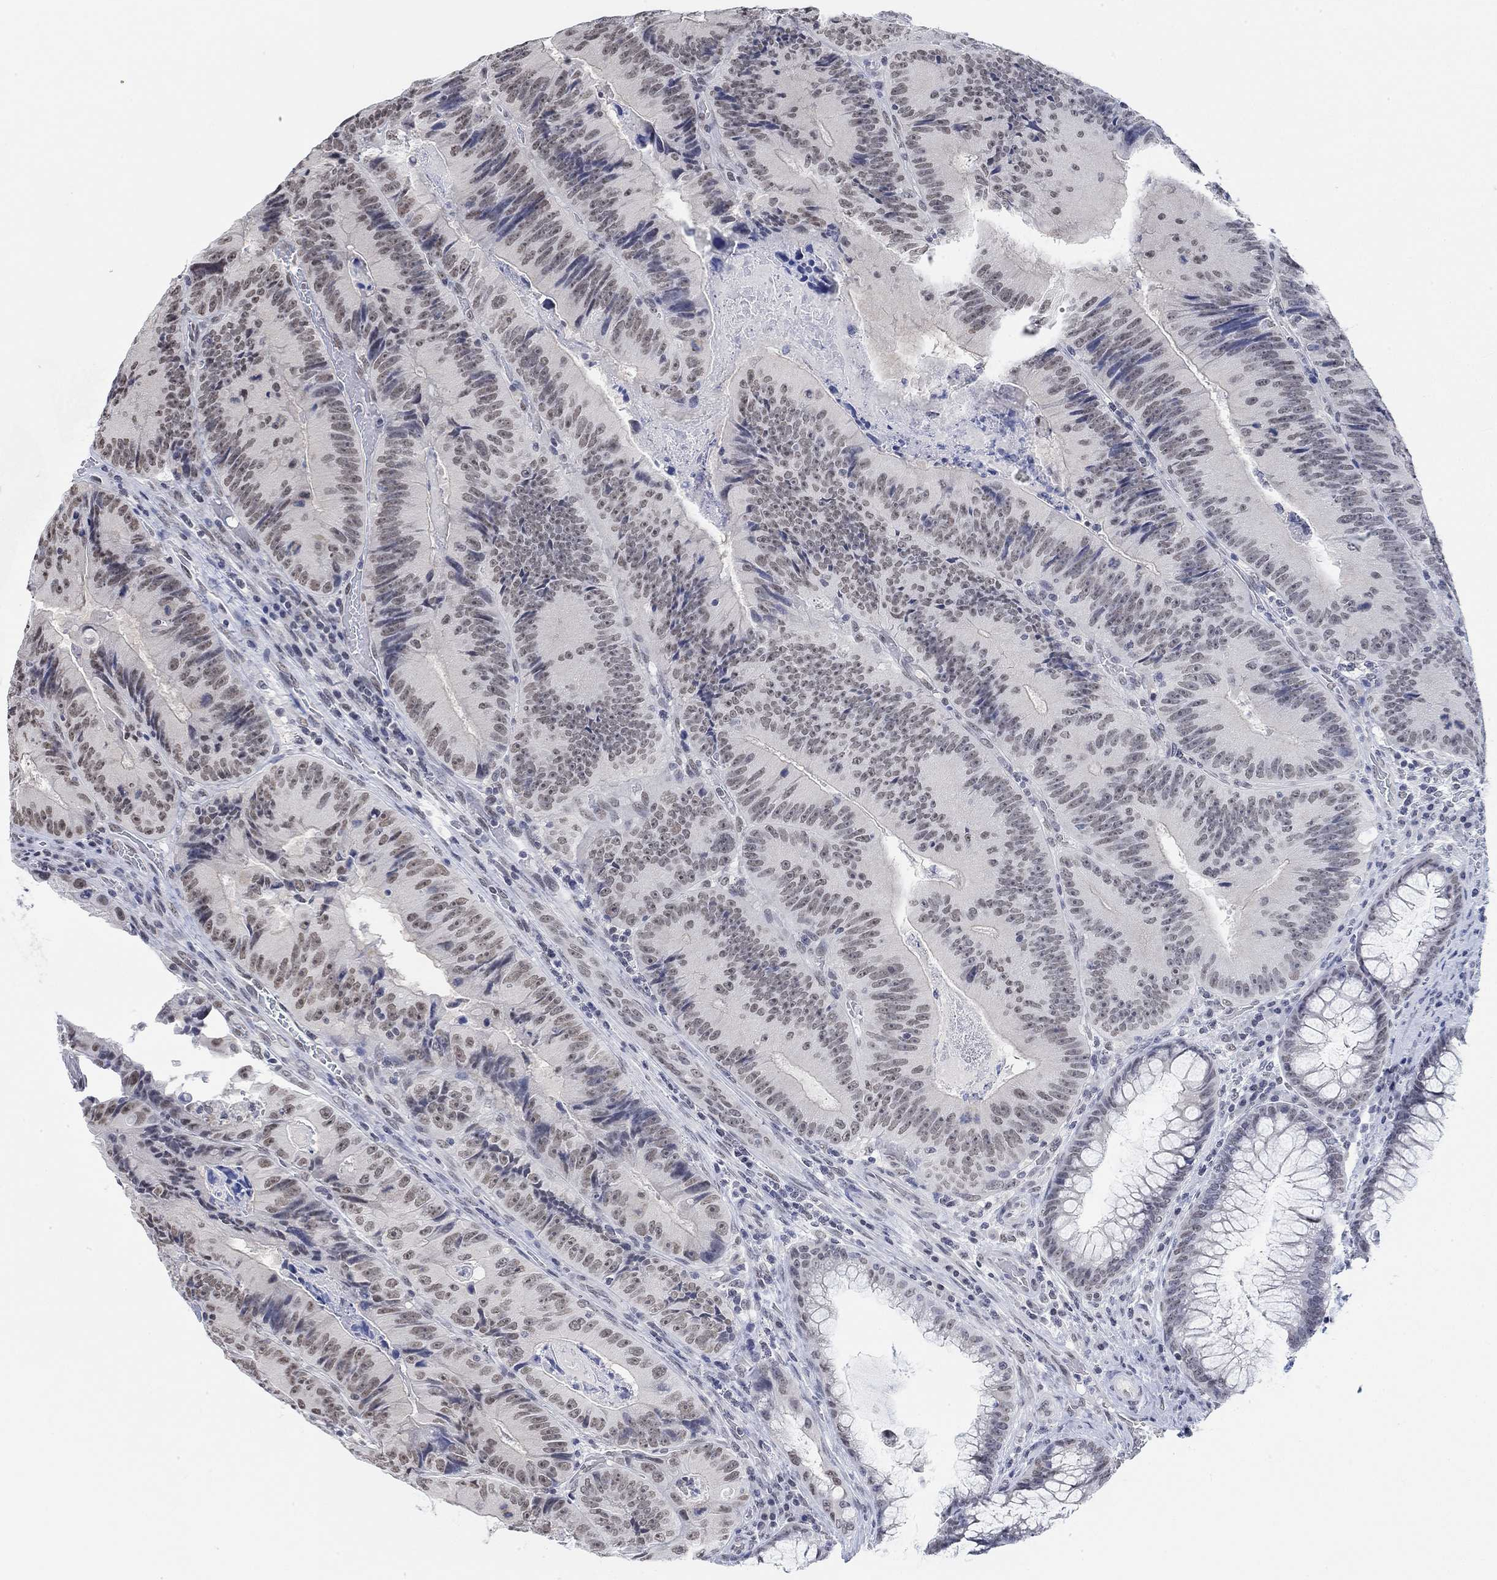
{"staining": {"intensity": "weak", "quantity": "25%-75%", "location": "nuclear"}, "tissue": "colorectal cancer", "cell_type": "Tumor cells", "image_type": "cancer", "snomed": [{"axis": "morphology", "description": "Adenocarcinoma, NOS"}, {"axis": "topography", "description": "Colon"}], "caption": "The image shows staining of colorectal cancer, revealing weak nuclear protein positivity (brown color) within tumor cells.", "gene": "PURG", "patient": {"sex": "female", "age": 86}}